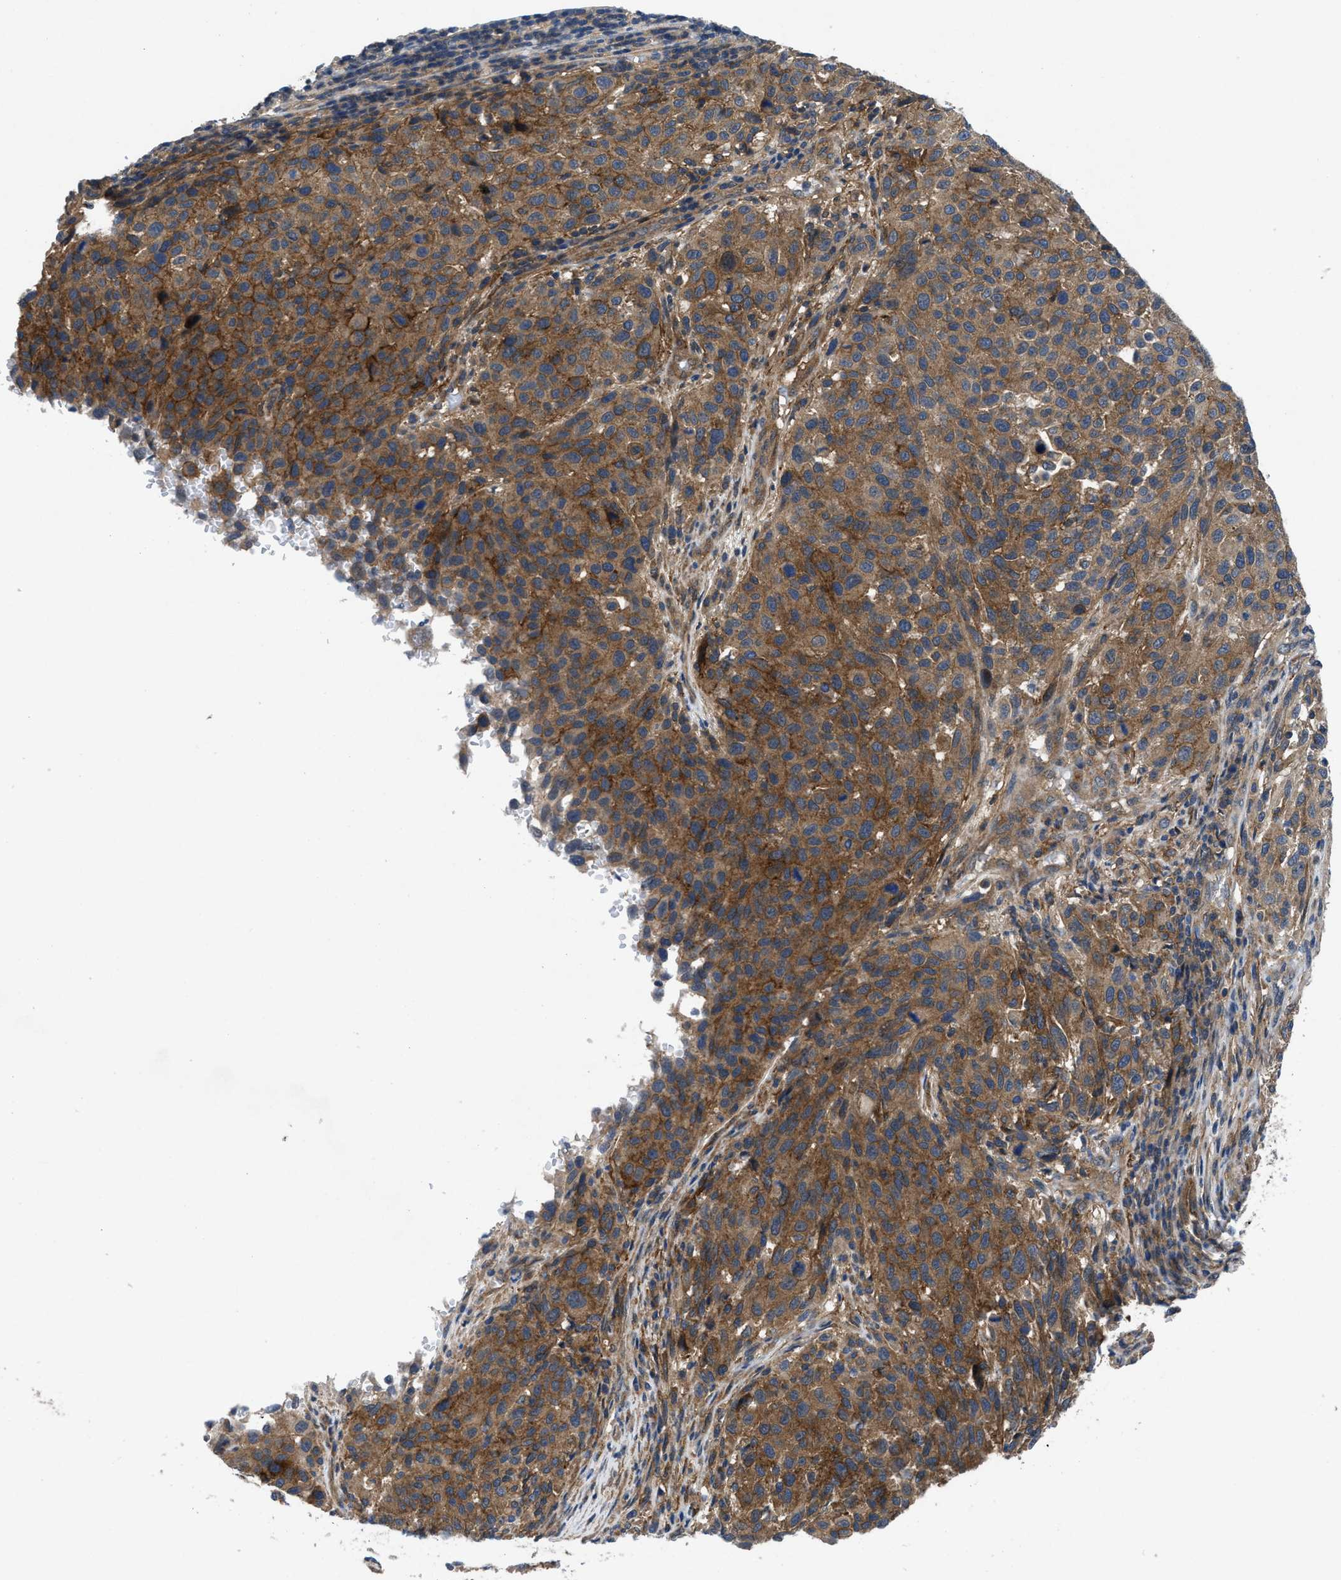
{"staining": {"intensity": "moderate", "quantity": ">75%", "location": "cytoplasmic/membranous"}, "tissue": "melanoma", "cell_type": "Tumor cells", "image_type": "cancer", "snomed": [{"axis": "morphology", "description": "Malignant melanoma, Metastatic site"}, {"axis": "topography", "description": "Lymph node"}], "caption": "This micrograph displays malignant melanoma (metastatic site) stained with immunohistochemistry (IHC) to label a protein in brown. The cytoplasmic/membranous of tumor cells show moderate positivity for the protein. Nuclei are counter-stained blue.", "gene": "PANX1", "patient": {"sex": "male", "age": 61}}